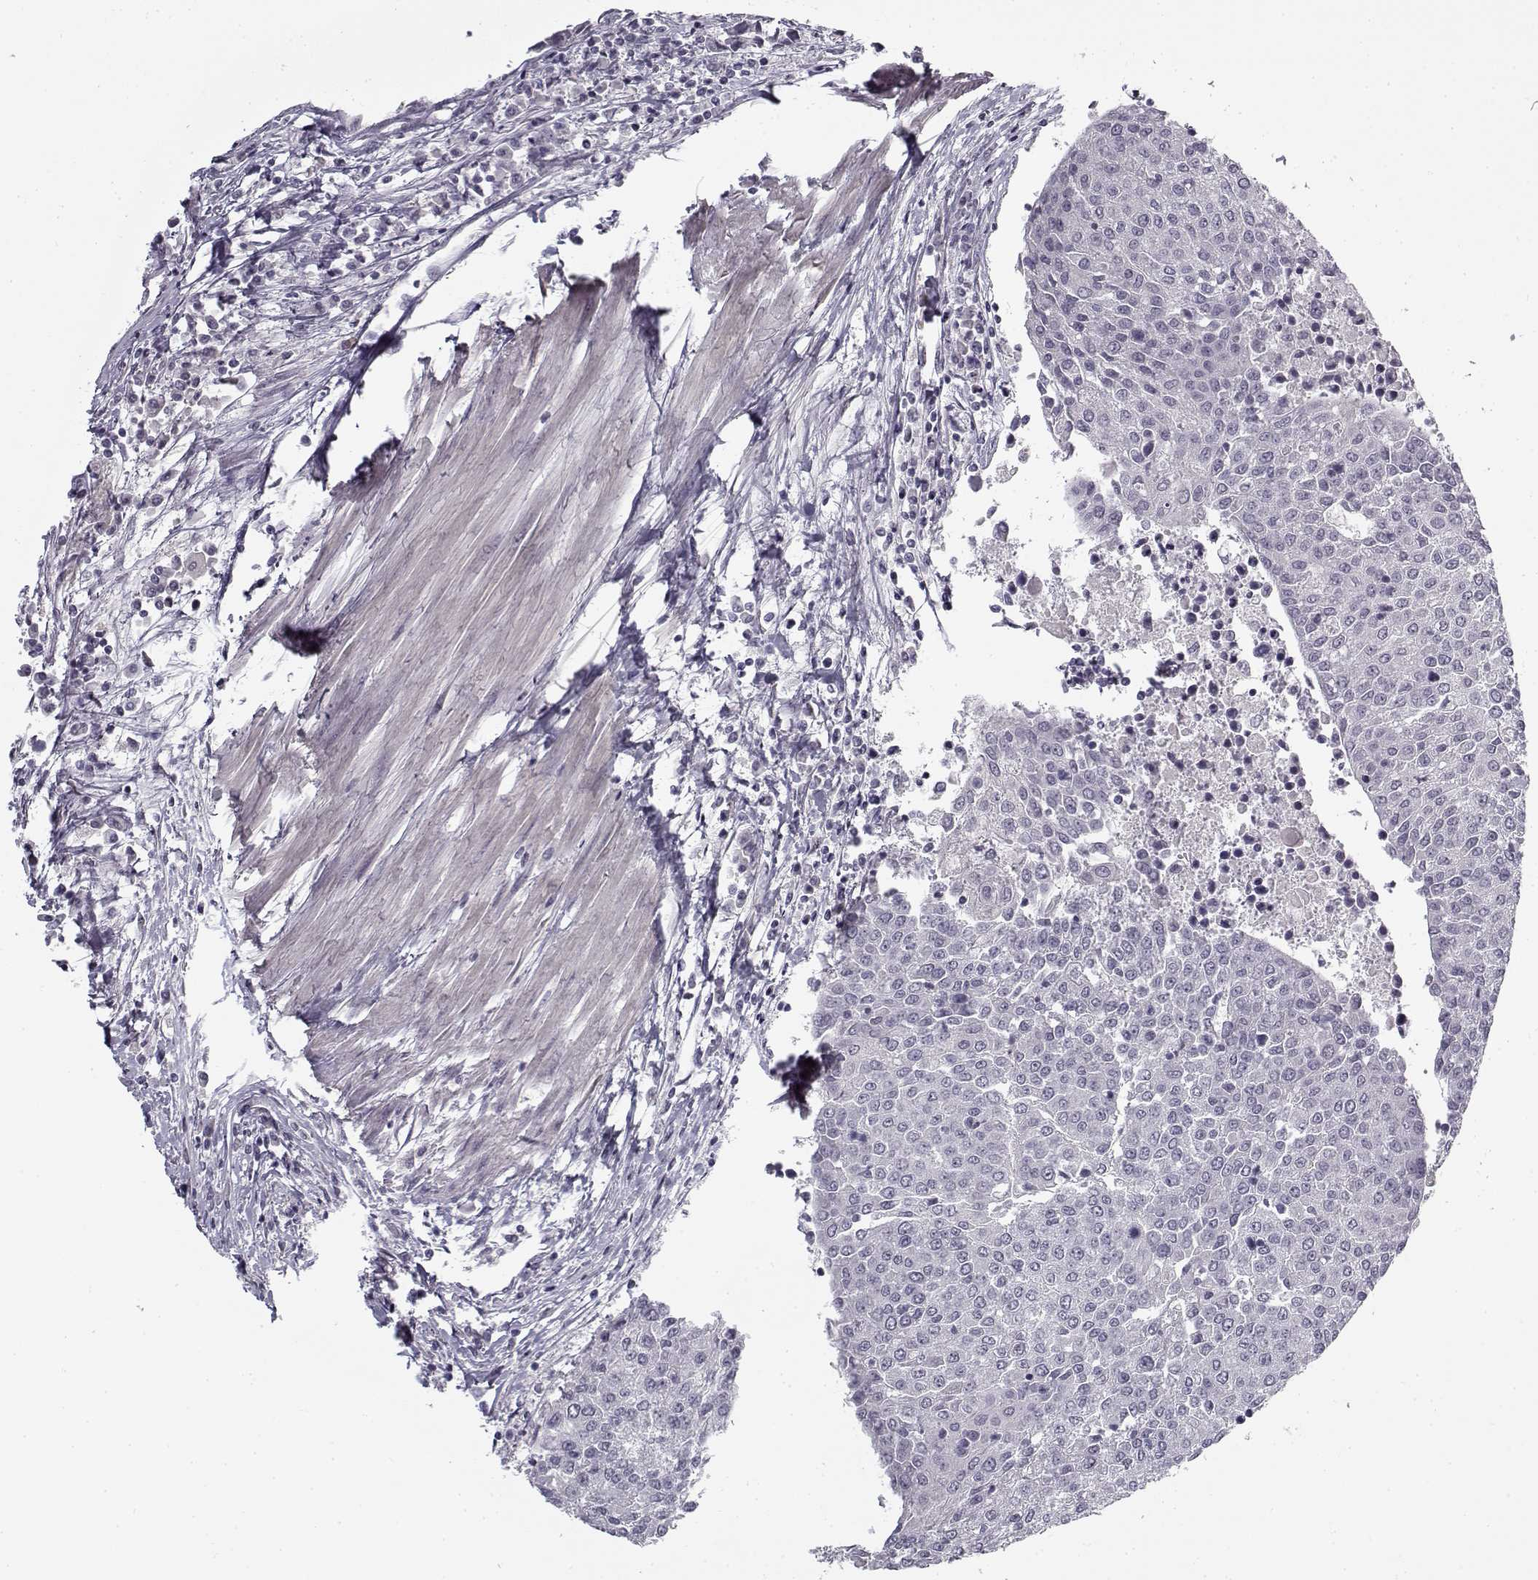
{"staining": {"intensity": "negative", "quantity": "none", "location": "none"}, "tissue": "urothelial cancer", "cell_type": "Tumor cells", "image_type": "cancer", "snomed": [{"axis": "morphology", "description": "Urothelial carcinoma, High grade"}, {"axis": "topography", "description": "Urinary bladder"}], "caption": "Immunohistochemistry (IHC) image of neoplastic tissue: human urothelial carcinoma (high-grade) stained with DAB shows no significant protein positivity in tumor cells.", "gene": "SNCA", "patient": {"sex": "female", "age": 85}}